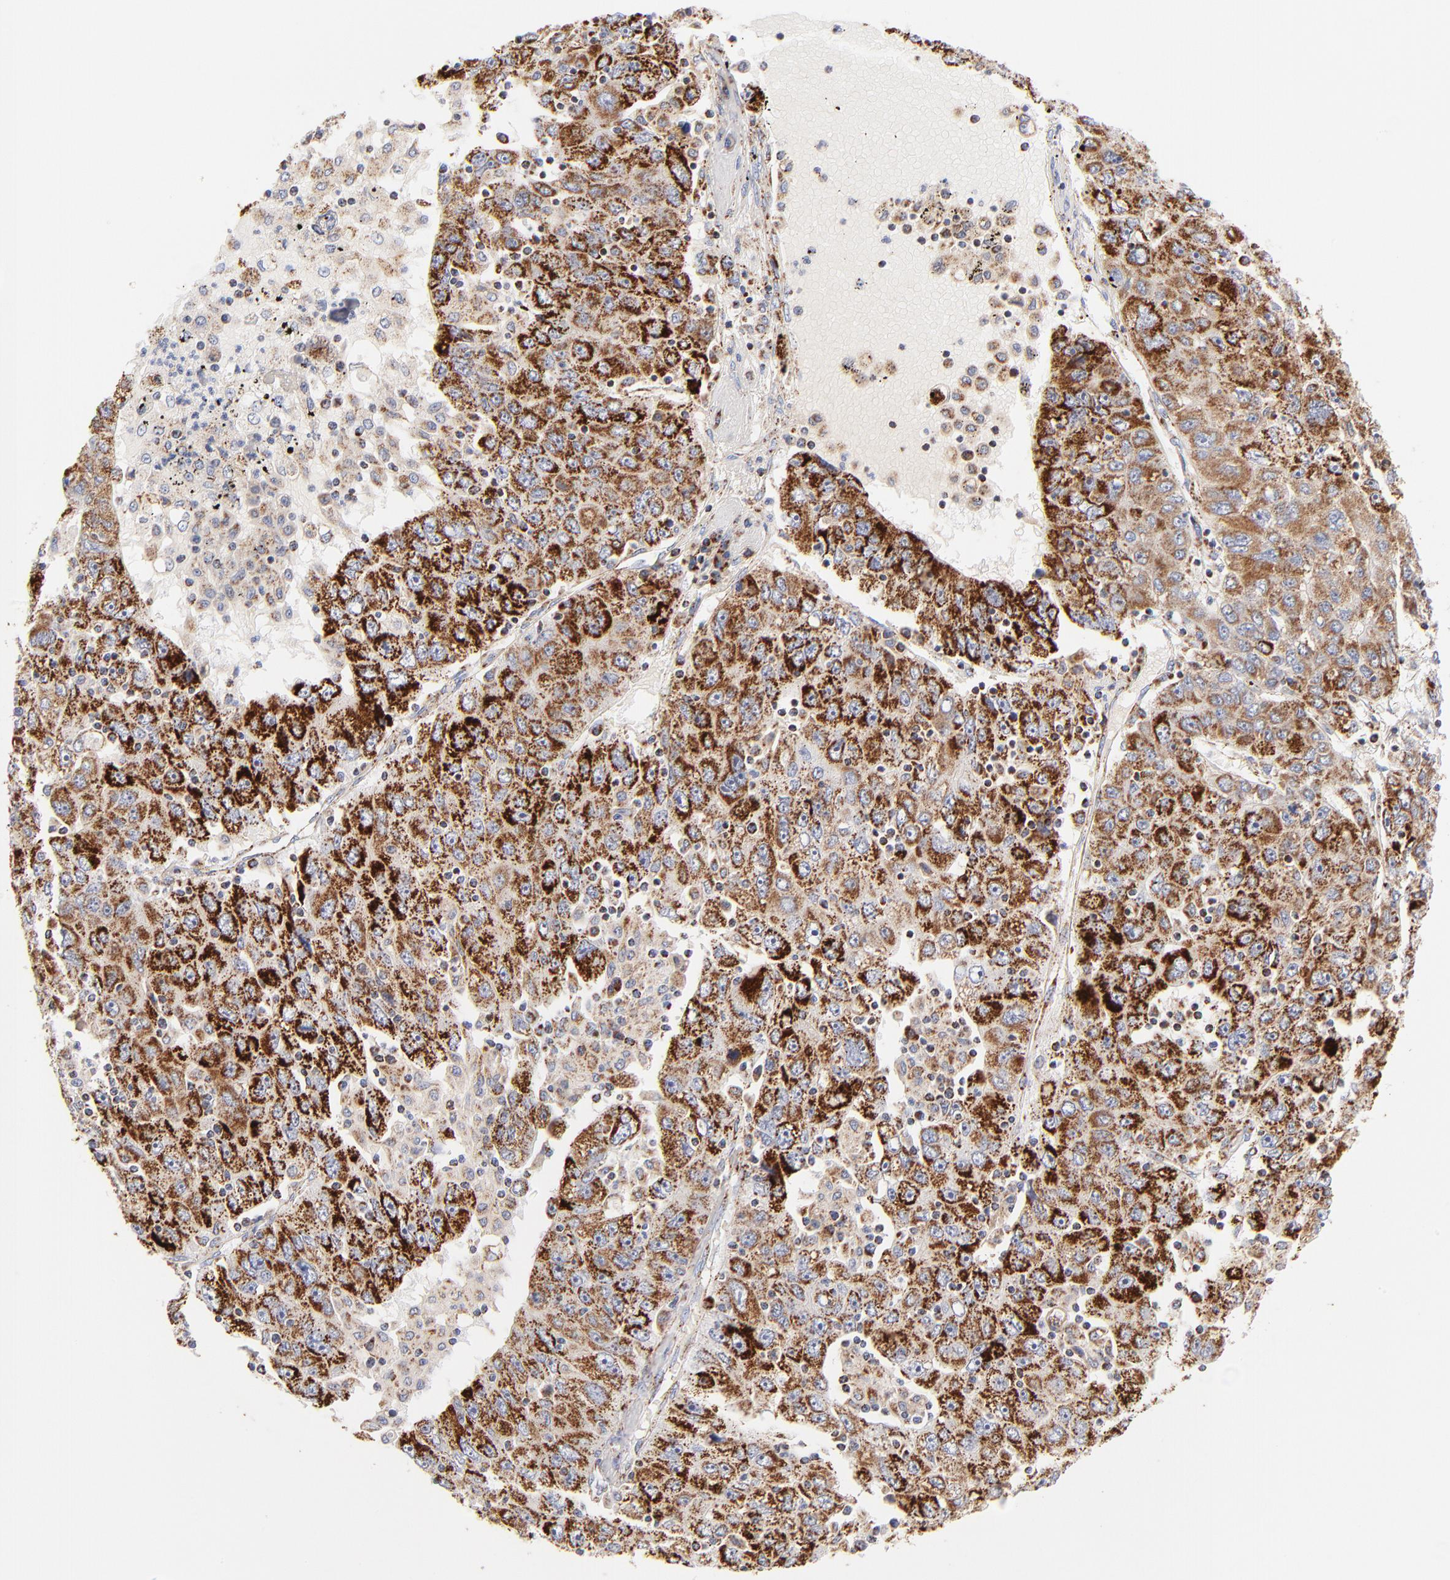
{"staining": {"intensity": "moderate", "quantity": ">75%", "location": "cytoplasmic/membranous"}, "tissue": "liver cancer", "cell_type": "Tumor cells", "image_type": "cancer", "snomed": [{"axis": "morphology", "description": "Carcinoma, Hepatocellular, NOS"}, {"axis": "topography", "description": "Liver"}], "caption": "Immunohistochemical staining of human hepatocellular carcinoma (liver) demonstrates moderate cytoplasmic/membranous protein positivity in about >75% of tumor cells.", "gene": "DLAT", "patient": {"sex": "male", "age": 49}}